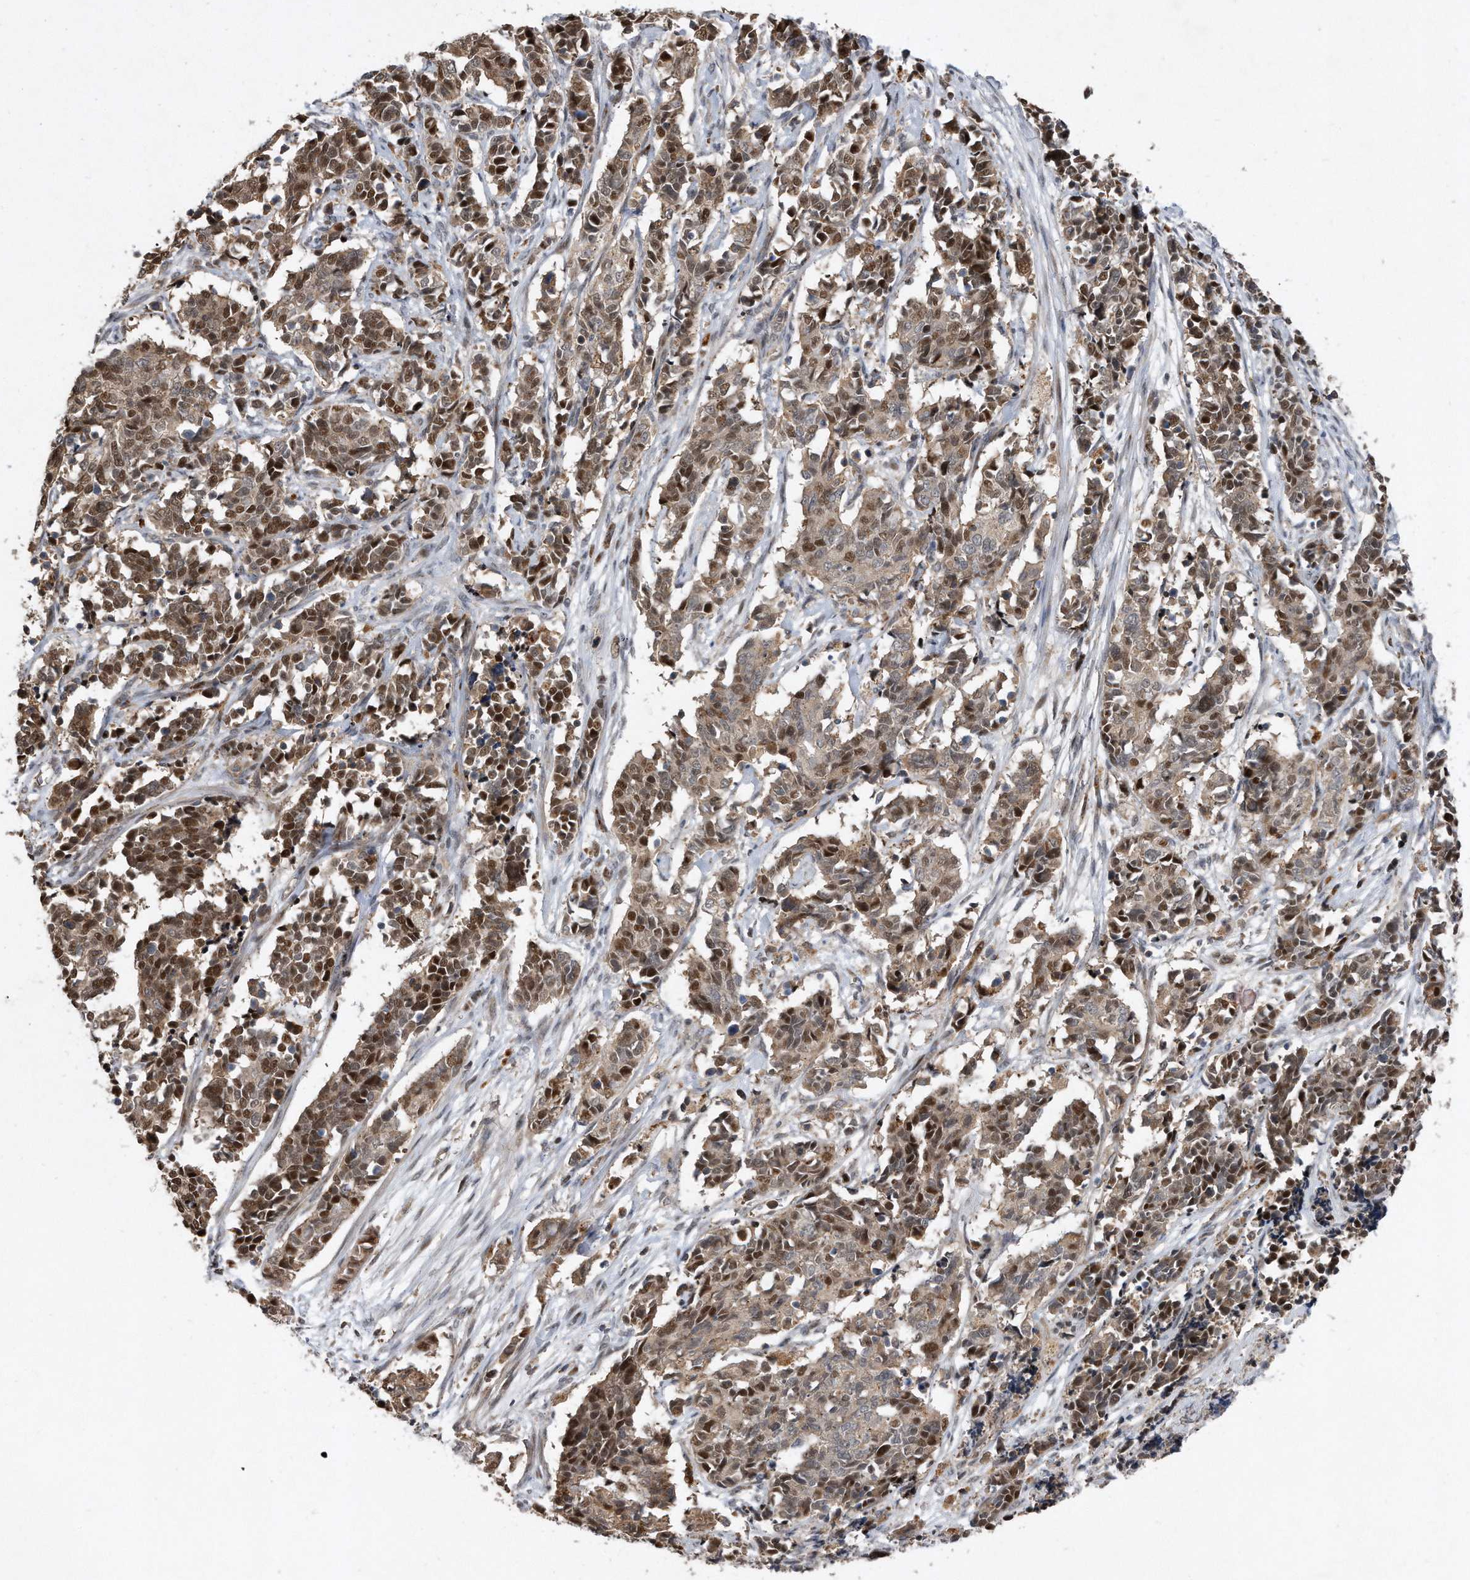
{"staining": {"intensity": "moderate", "quantity": ">75%", "location": "nuclear"}, "tissue": "cervical cancer", "cell_type": "Tumor cells", "image_type": "cancer", "snomed": [{"axis": "morphology", "description": "Normal tissue, NOS"}, {"axis": "morphology", "description": "Squamous cell carcinoma, NOS"}, {"axis": "topography", "description": "Cervix"}], "caption": "Cervical cancer stained for a protein demonstrates moderate nuclear positivity in tumor cells.", "gene": "PGBD2", "patient": {"sex": "female", "age": 35}}